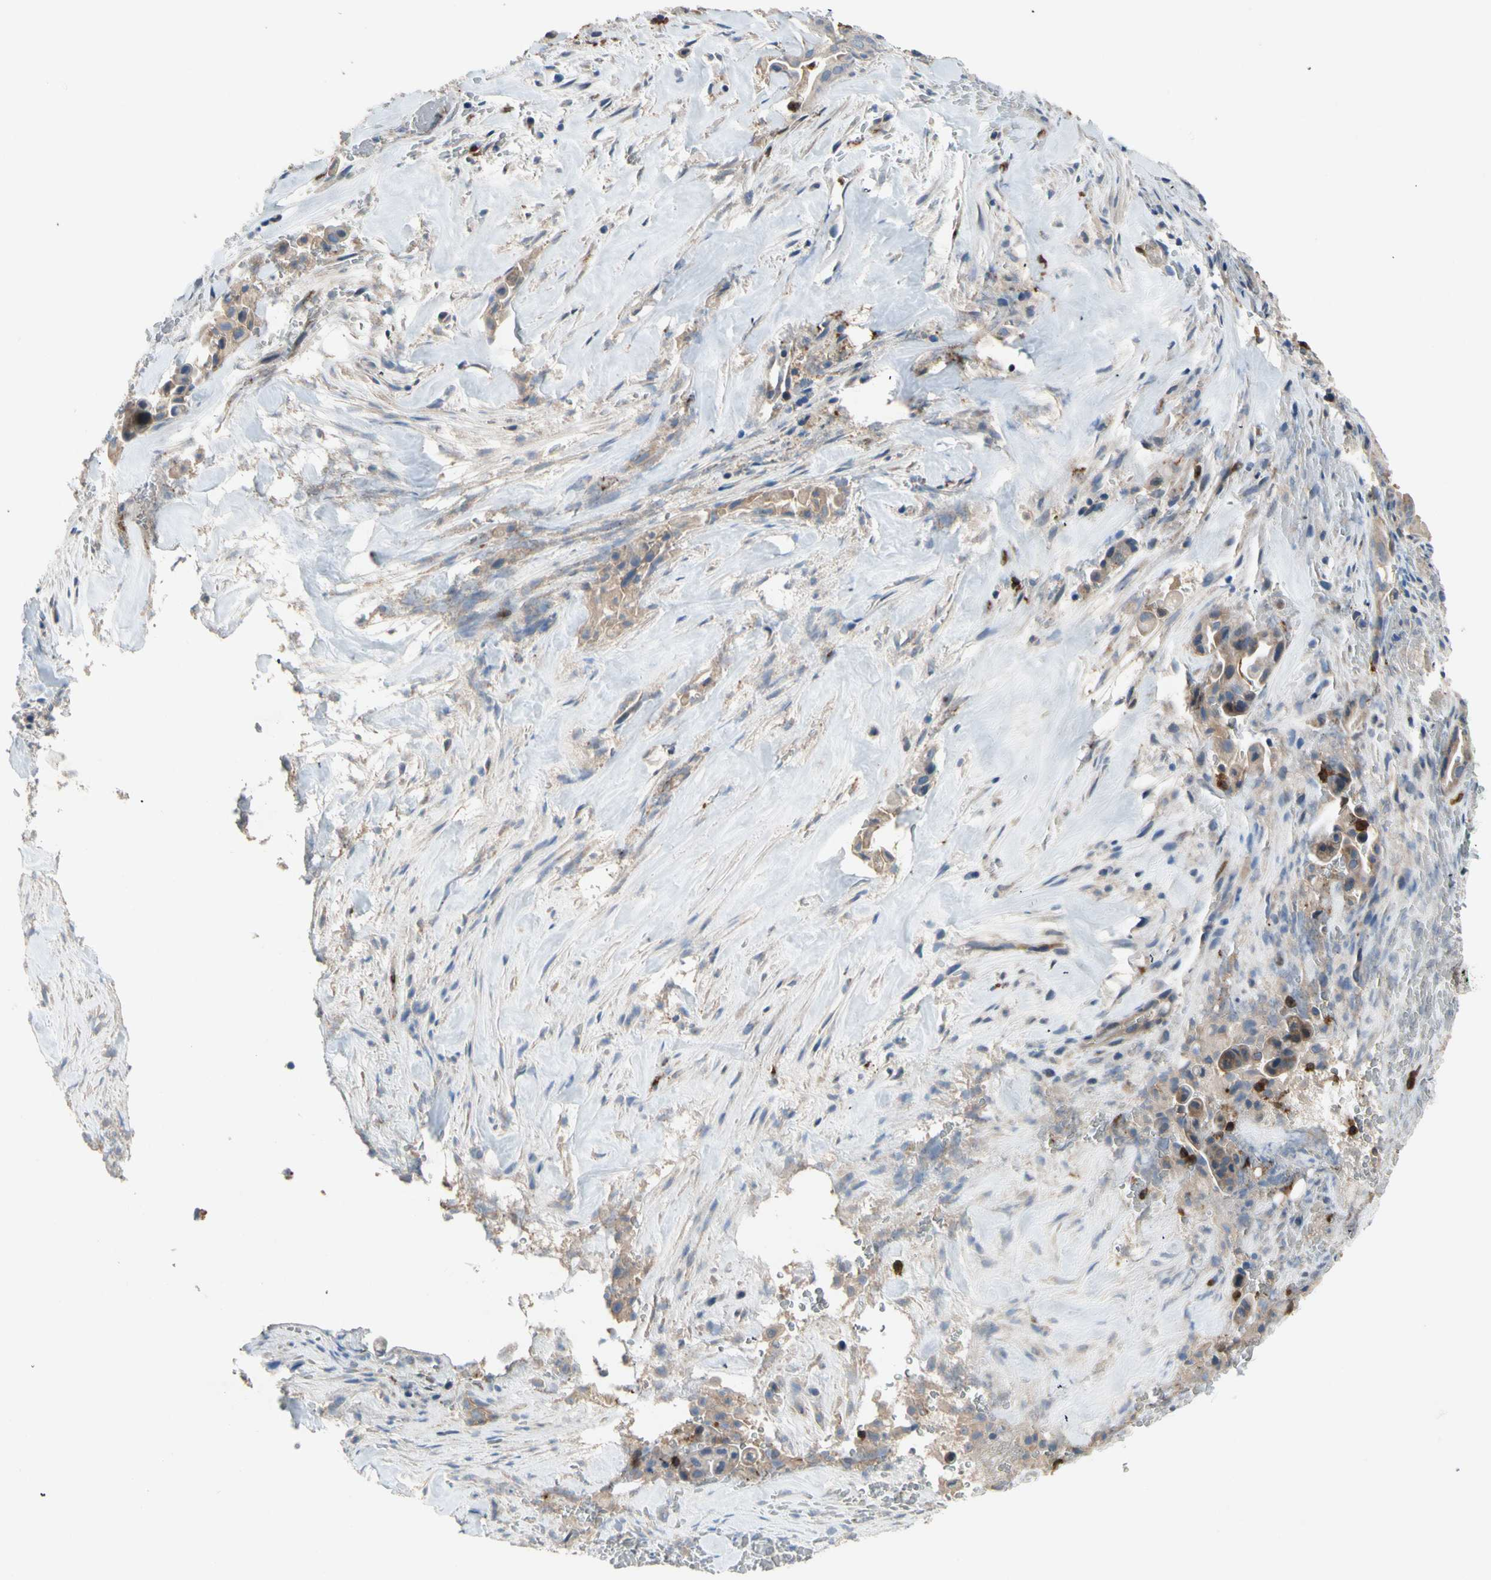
{"staining": {"intensity": "moderate", "quantity": "25%-75%", "location": "cytoplasmic/membranous"}, "tissue": "liver cancer", "cell_type": "Tumor cells", "image_type": "cancer", "snomed": [{"axis": "morphology", "description": "Cholangiocarcinoma"}, {"axis": "topography", "description": "Liver"}], "caption": "This histopathology image shows IHC staining of liver cancer, with medium moderate cytoplasmic/membranous positivity in about 25%-75% of tumor cells.", "gene": "SIGLEC5", "patient": {"sex": "female", "age": 68}}